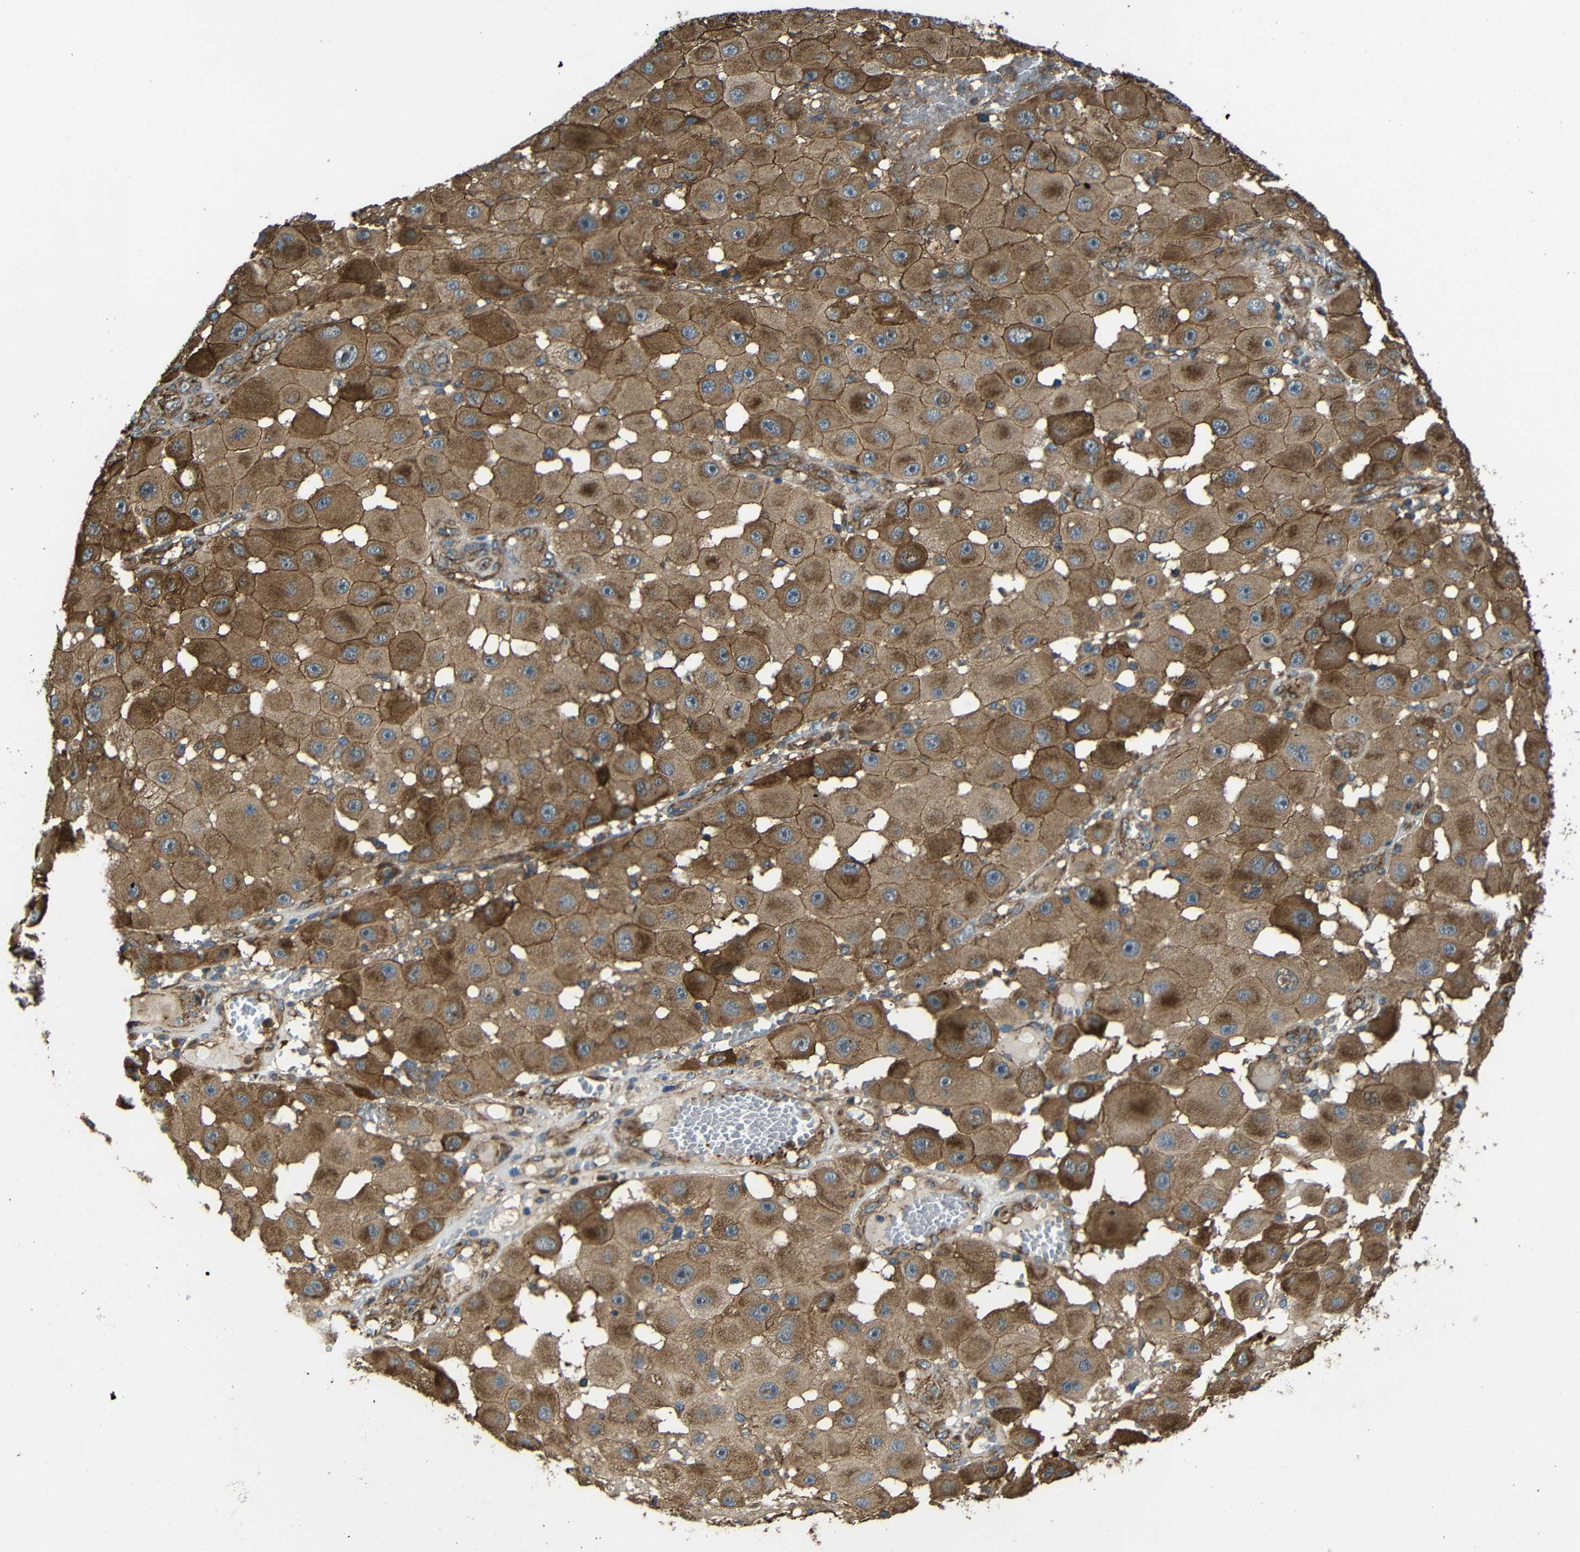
{"staining": {"intensity": "moderate", "quantity": ">75%", "location": "cytoplasmic/membranous"}, "tissue": "melanoma", "cell_type": "Tumor cells", "image_type": "cancer", "snomed": [{"axis": "morphology", "description": "Malignant melanoma, NOS"}, {"axis": "topography", "description": "Skin"}], "caption": "Malignant melanoma stained with DAB (3,3'-diaminobenzidine) IHC reveals medium levels of moderate cytoplasmic/membranous positivity in about >75% of tumor cells. (Stains: DAB (3,3'-diaminobenzidine) in brown, nuclei in blue, Microscopy: brightfield microscopy at high magnification).", "gene": "PTCH1", "patient": {"sex": "female", "age": 81}}